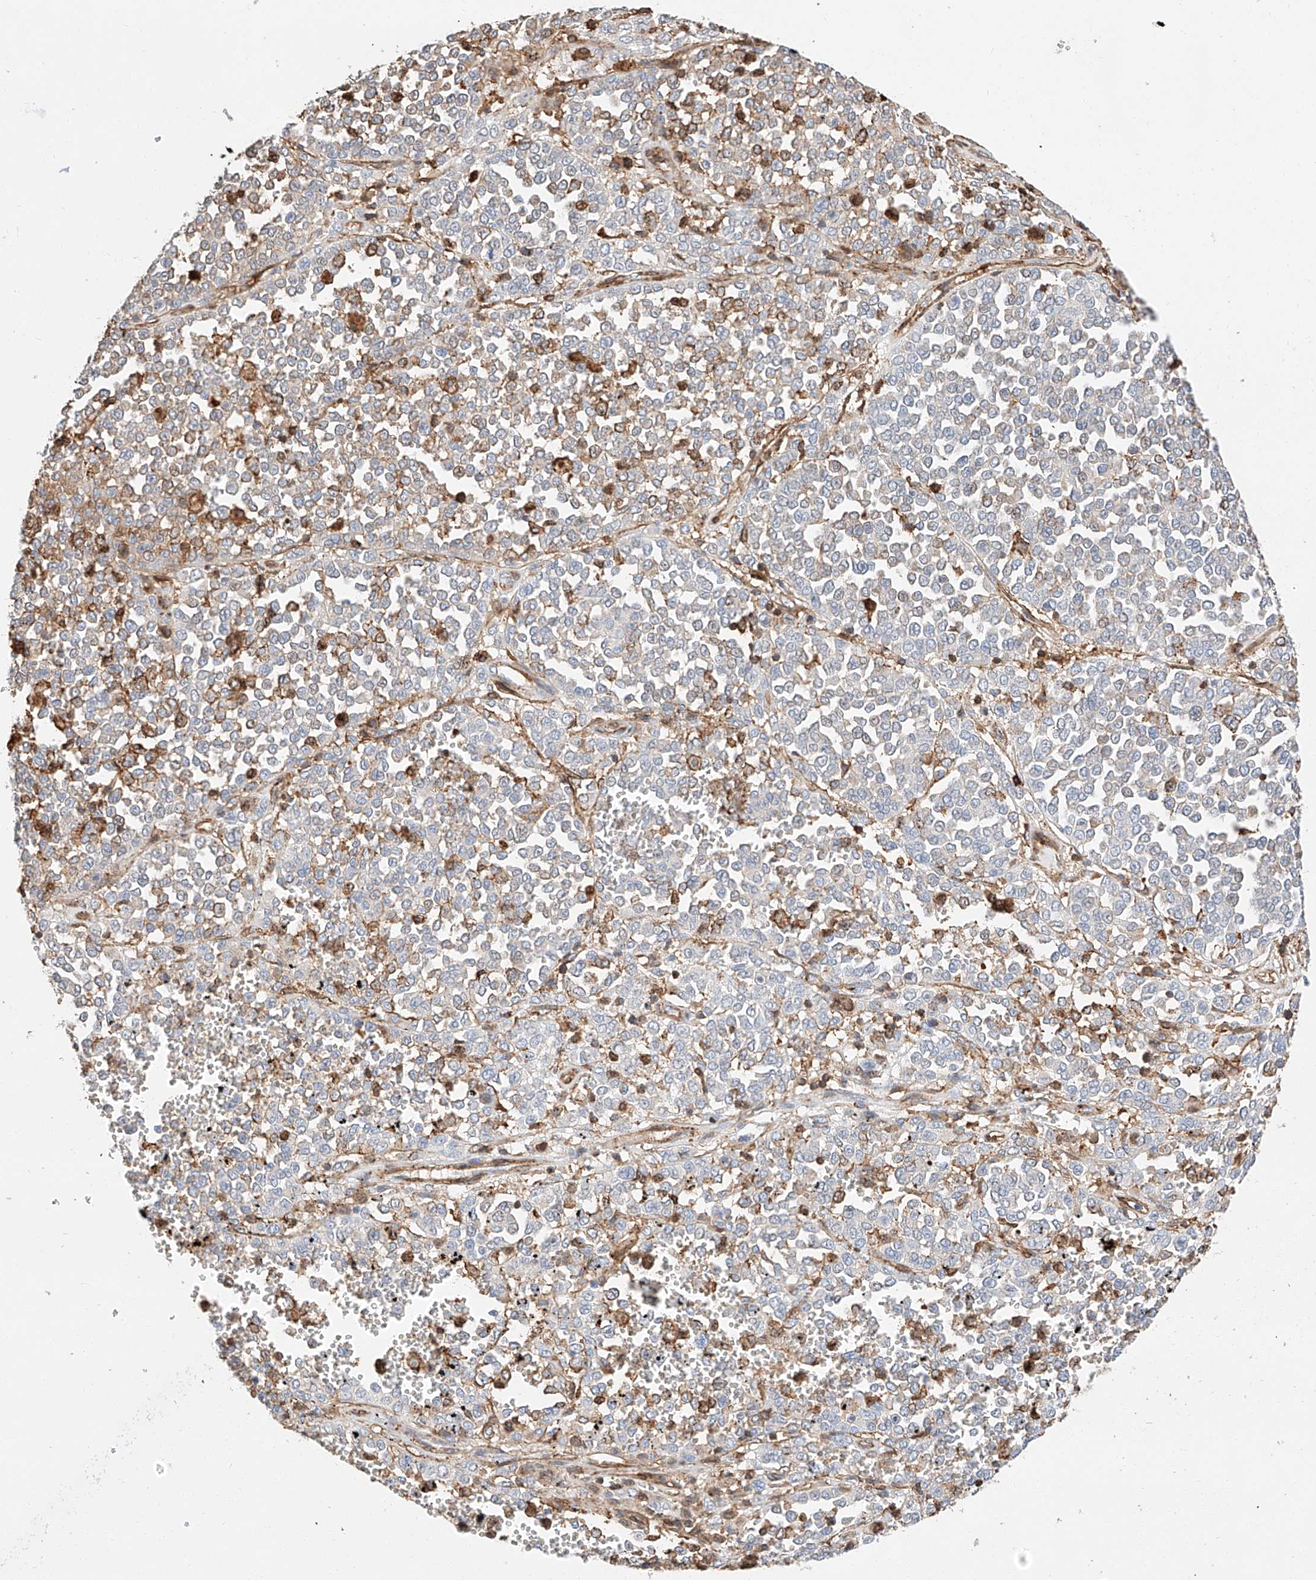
{"staining": {"intensity": "weak", "quantity": "<25%", "location": "cytoplasmic/membranous"}, "tissue": "melanoma", "cell_type": "Tumor cells", "image_type": "cancer", "snomed": [{"axis": "morphology", "description": "Malignant melanoma, Metastatic site"}, {"axis": "topography", "description": "Pancreas"}], "caption": "IHC of melanoma exhibits no positivity in tumor cells. The staining was performed using DAB (3,3'-diaminobenzidine) to visualize the protein expression in brown, while the nuclei were stained in blue with hematoxylin (Magnification: 20x).", "gene": "WFS1", "patient": {"sex": "female", "age": 30}}